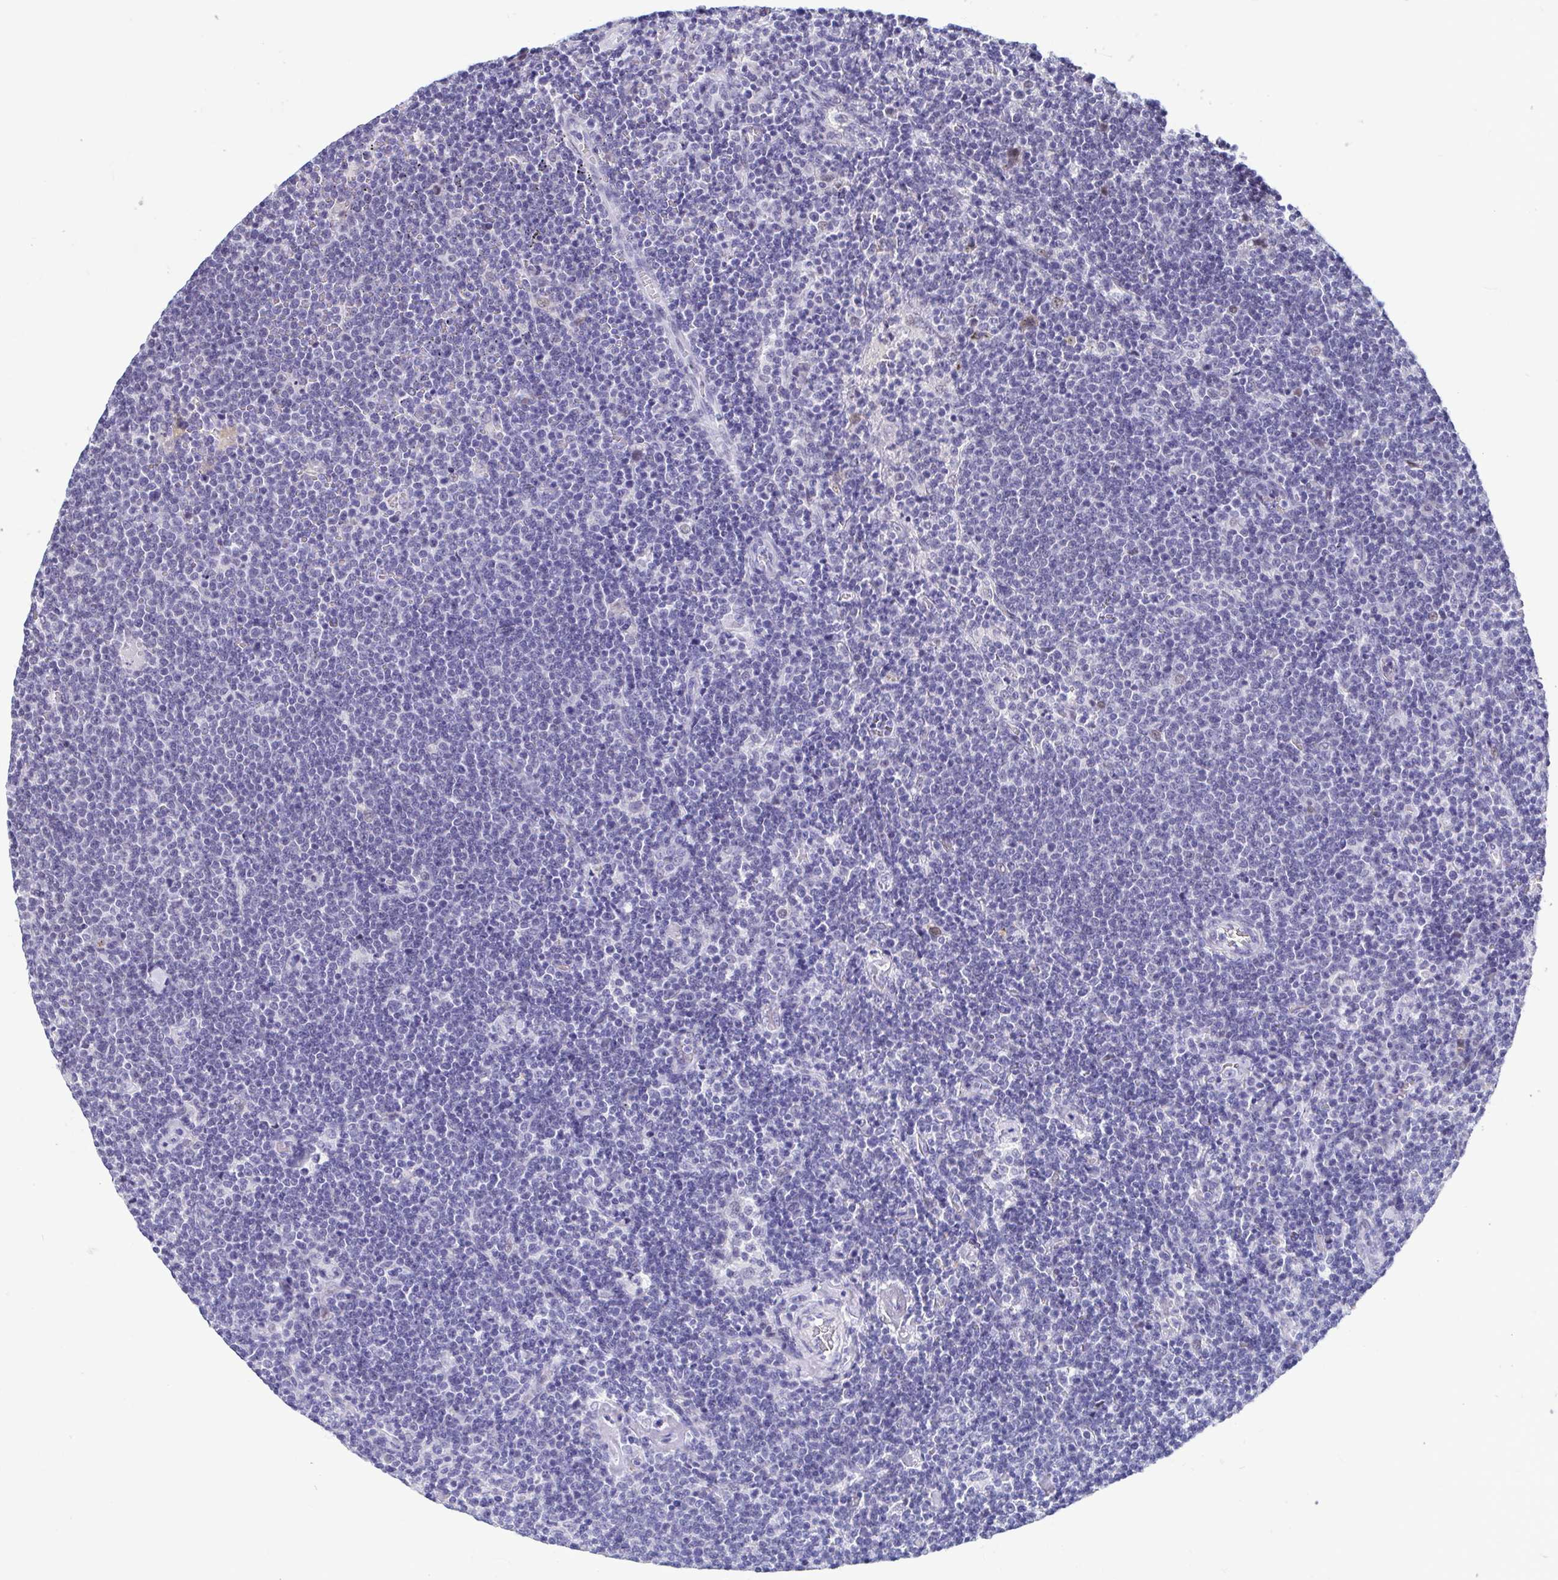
{"staining": {"intensity": "negative", "quantity": "none", "location": "none"}, "tissue": "lymphoma", "cell_type": "Tumor cells", "image_type": "cancer", "snomed": [{"axis": "morphology", "description": "Malignant lymphoma, non-Hodgkin's type, High grade"}, {"axis": "topography", "description": "Lymph node"}], "caption": "A high-resolution photomicrograph shows immunohistochemistry (IHC) staining of lymphoma, which exhibits no significant staining in tumor cells.", "gene": "PERM1", "patient": {"sex": "male", "age": 61}}